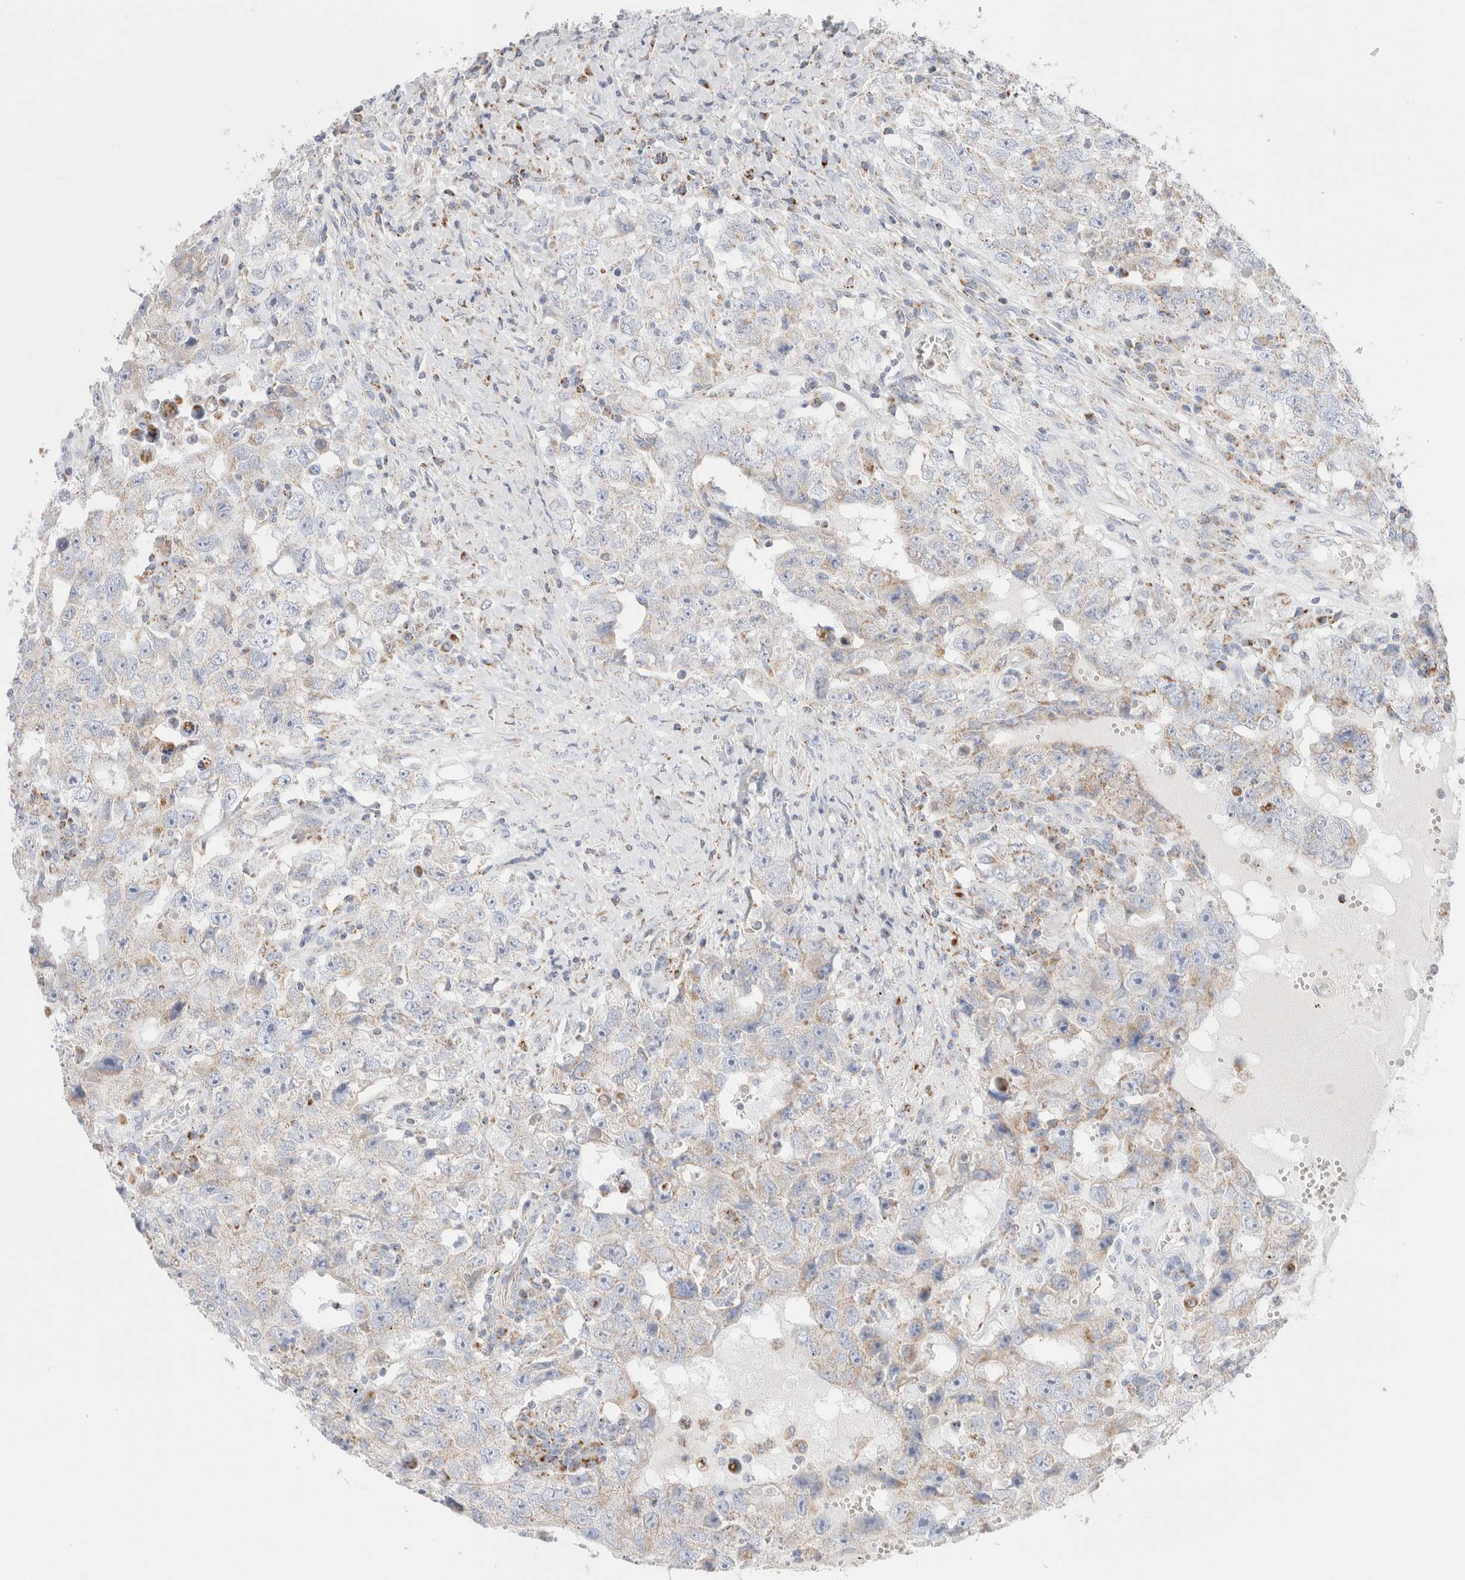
{"staining": {"intensity": "weak", "quantity": "<25%", "location": "cytoplasmic/membranous"}, "tissue": "testis cancer", "cell_type": "Tumor cells", "image_type": "cancer", "snomed": [{"axis": "morphology", "description": "Carcinoma, Embryonal, NOS"}, {"axis": "topography", "description": "Testis"}], "caption": "The histopathology image reveals no staining of tumor cells in embryonal carcinoma (testis).", "gene": "ATP6V1C1", "patient": {"sex": "male", "age": 26}}